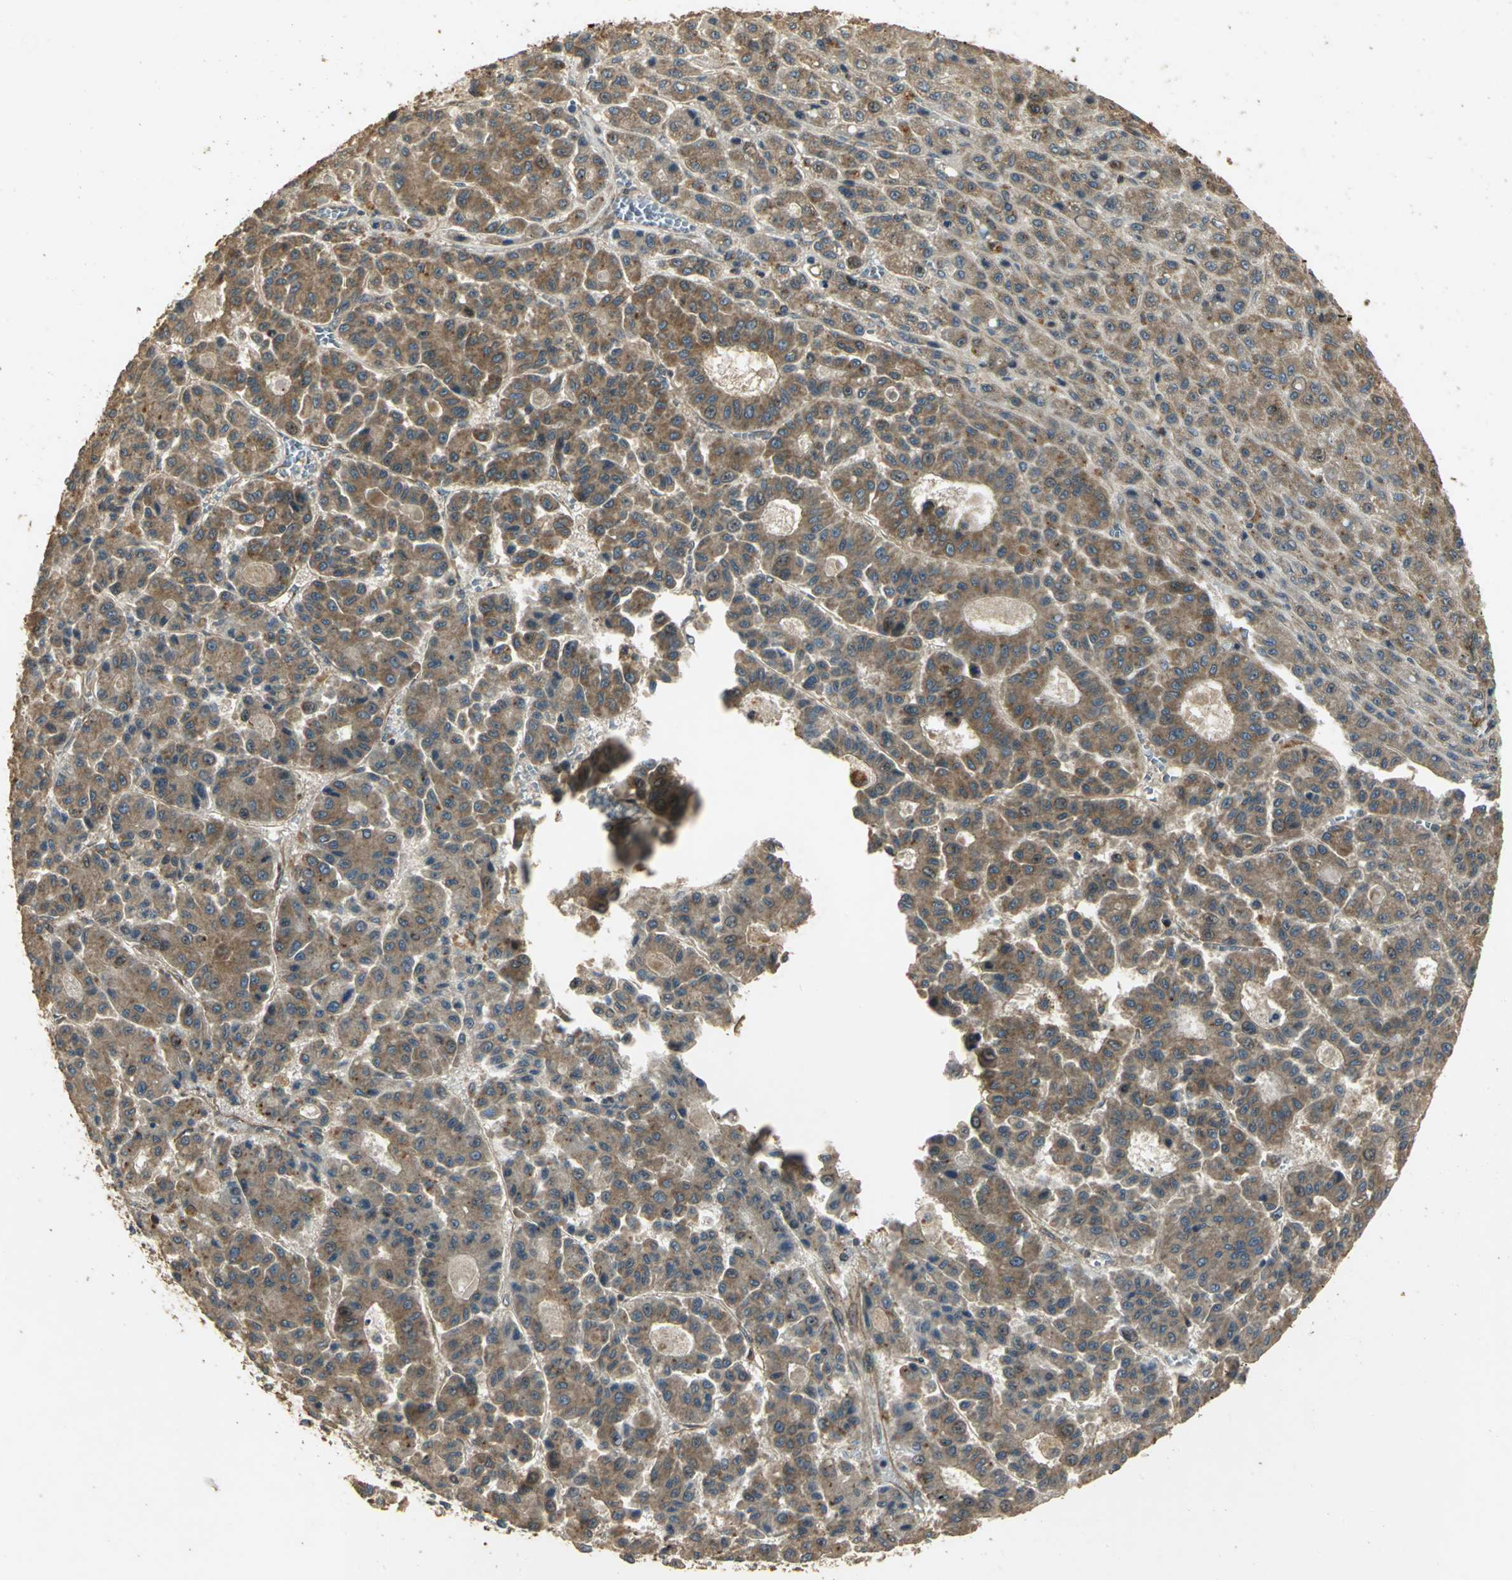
{"staining": {"intensity": "strong", "quantity": ">75%", "location": "cytoplasmic/membranous"}, "tissue": "liver cancer", "cell_type": "Tumor cells", "image_type": "cancer", "snomed": [{"axis": "morphology", "description": "Carcinoma, Hepatocellular, NOS"}, {"axis": "topography", "description": "Liver"}], "caption": "DAB immunohistochemical staining of human liver hepatocellular carcinoma shows strong cytoplasmic/membranous protein staining in about >75% of tumor cells. Nuclei are stained in blue.", "gene": "KANK1", "patient": {"sex": "male", "age": 70}}